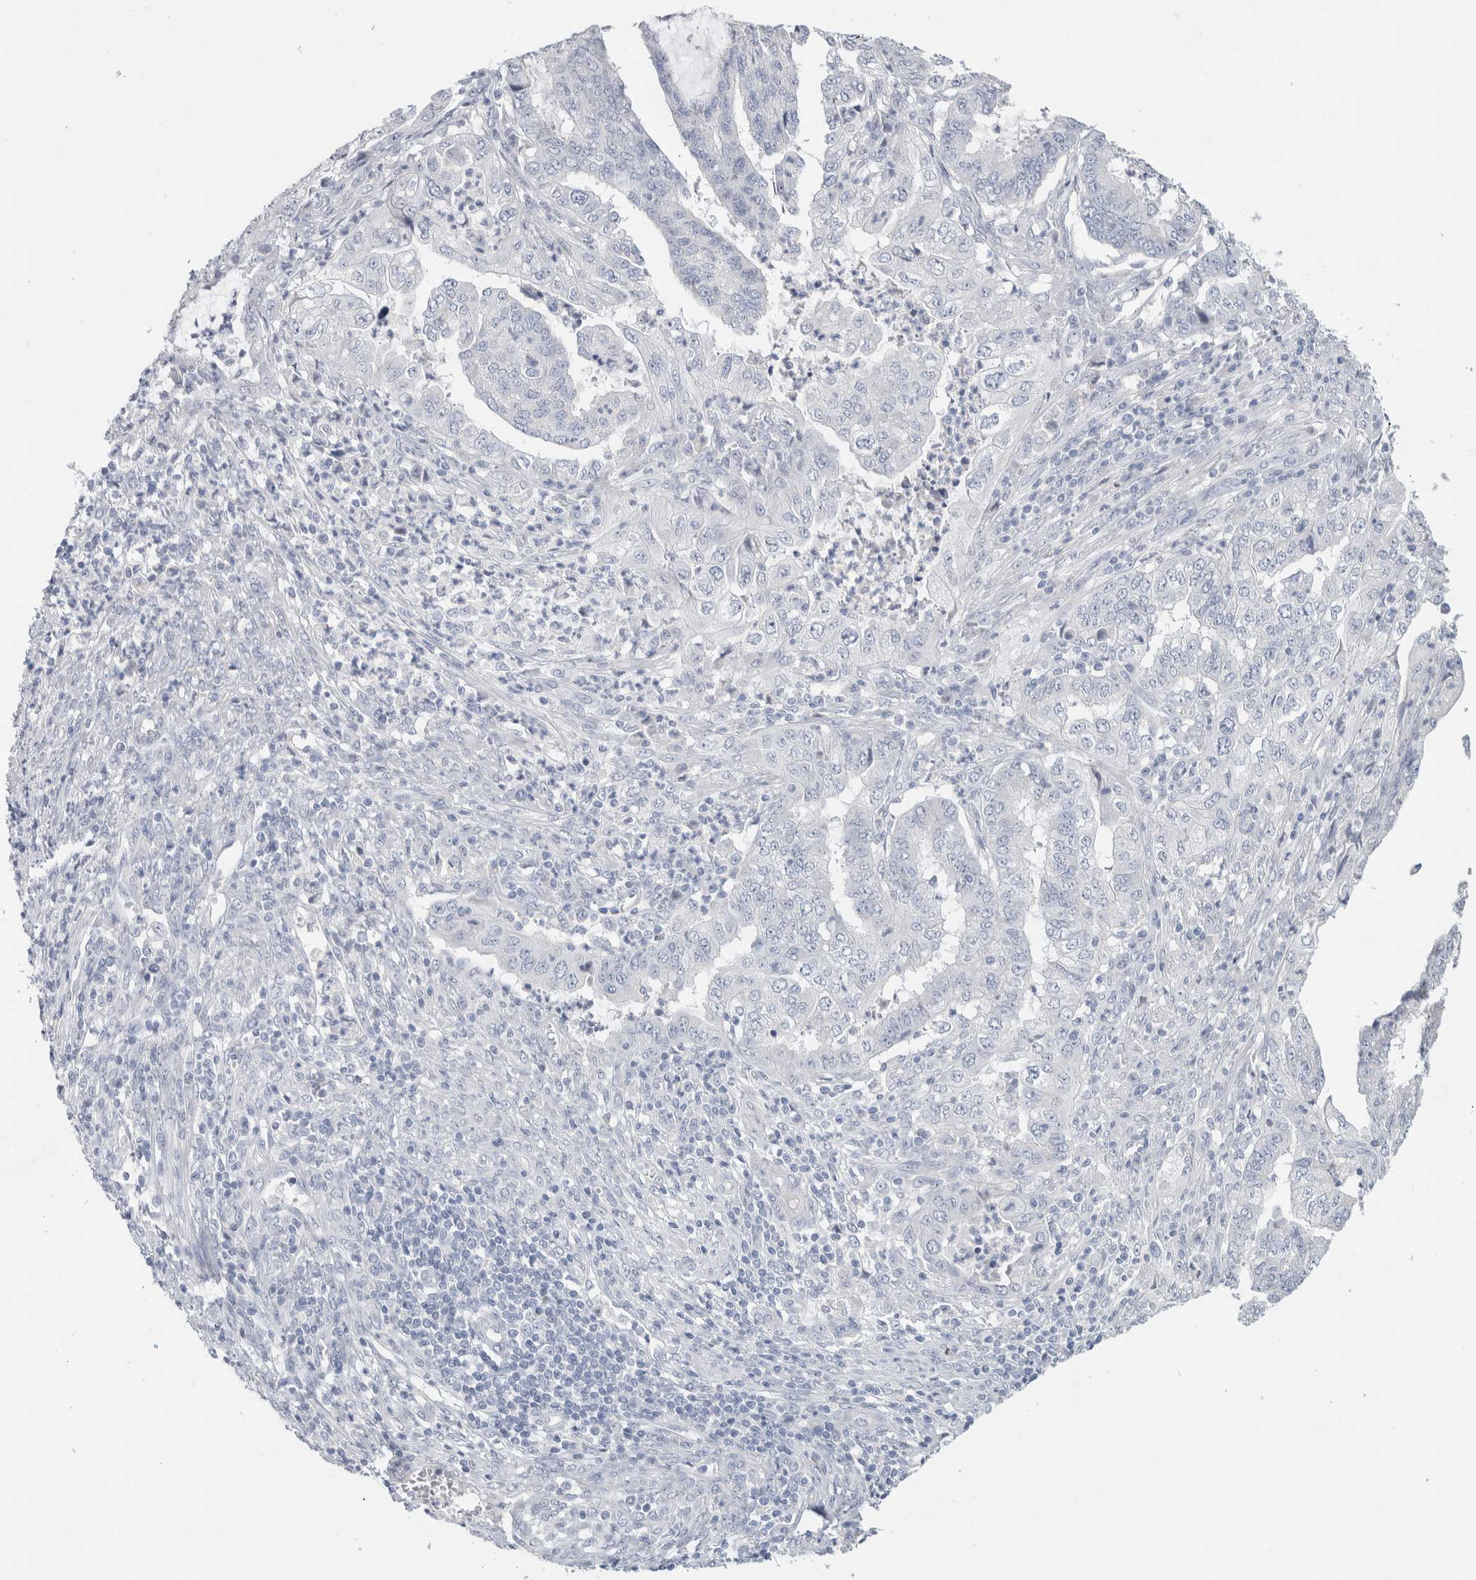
{"staining": {"intensity": "negative", "quantity": "none", "location": "none"}, "tissue": "endometrial cancer", "cell_type": "Tumor cells", "image_type": "cancer", "snomed": [{"axis": "morphology", "description": "Adenocarcinoma, NOS"}, {"axis": "topography", "description": "Endometrium"}], "caption": "Tumor cells show no significant protein positivity in endometrial adenocarcinoma.", "gene": "BCAN", "patient": {"sex": "female", "age": 51}}